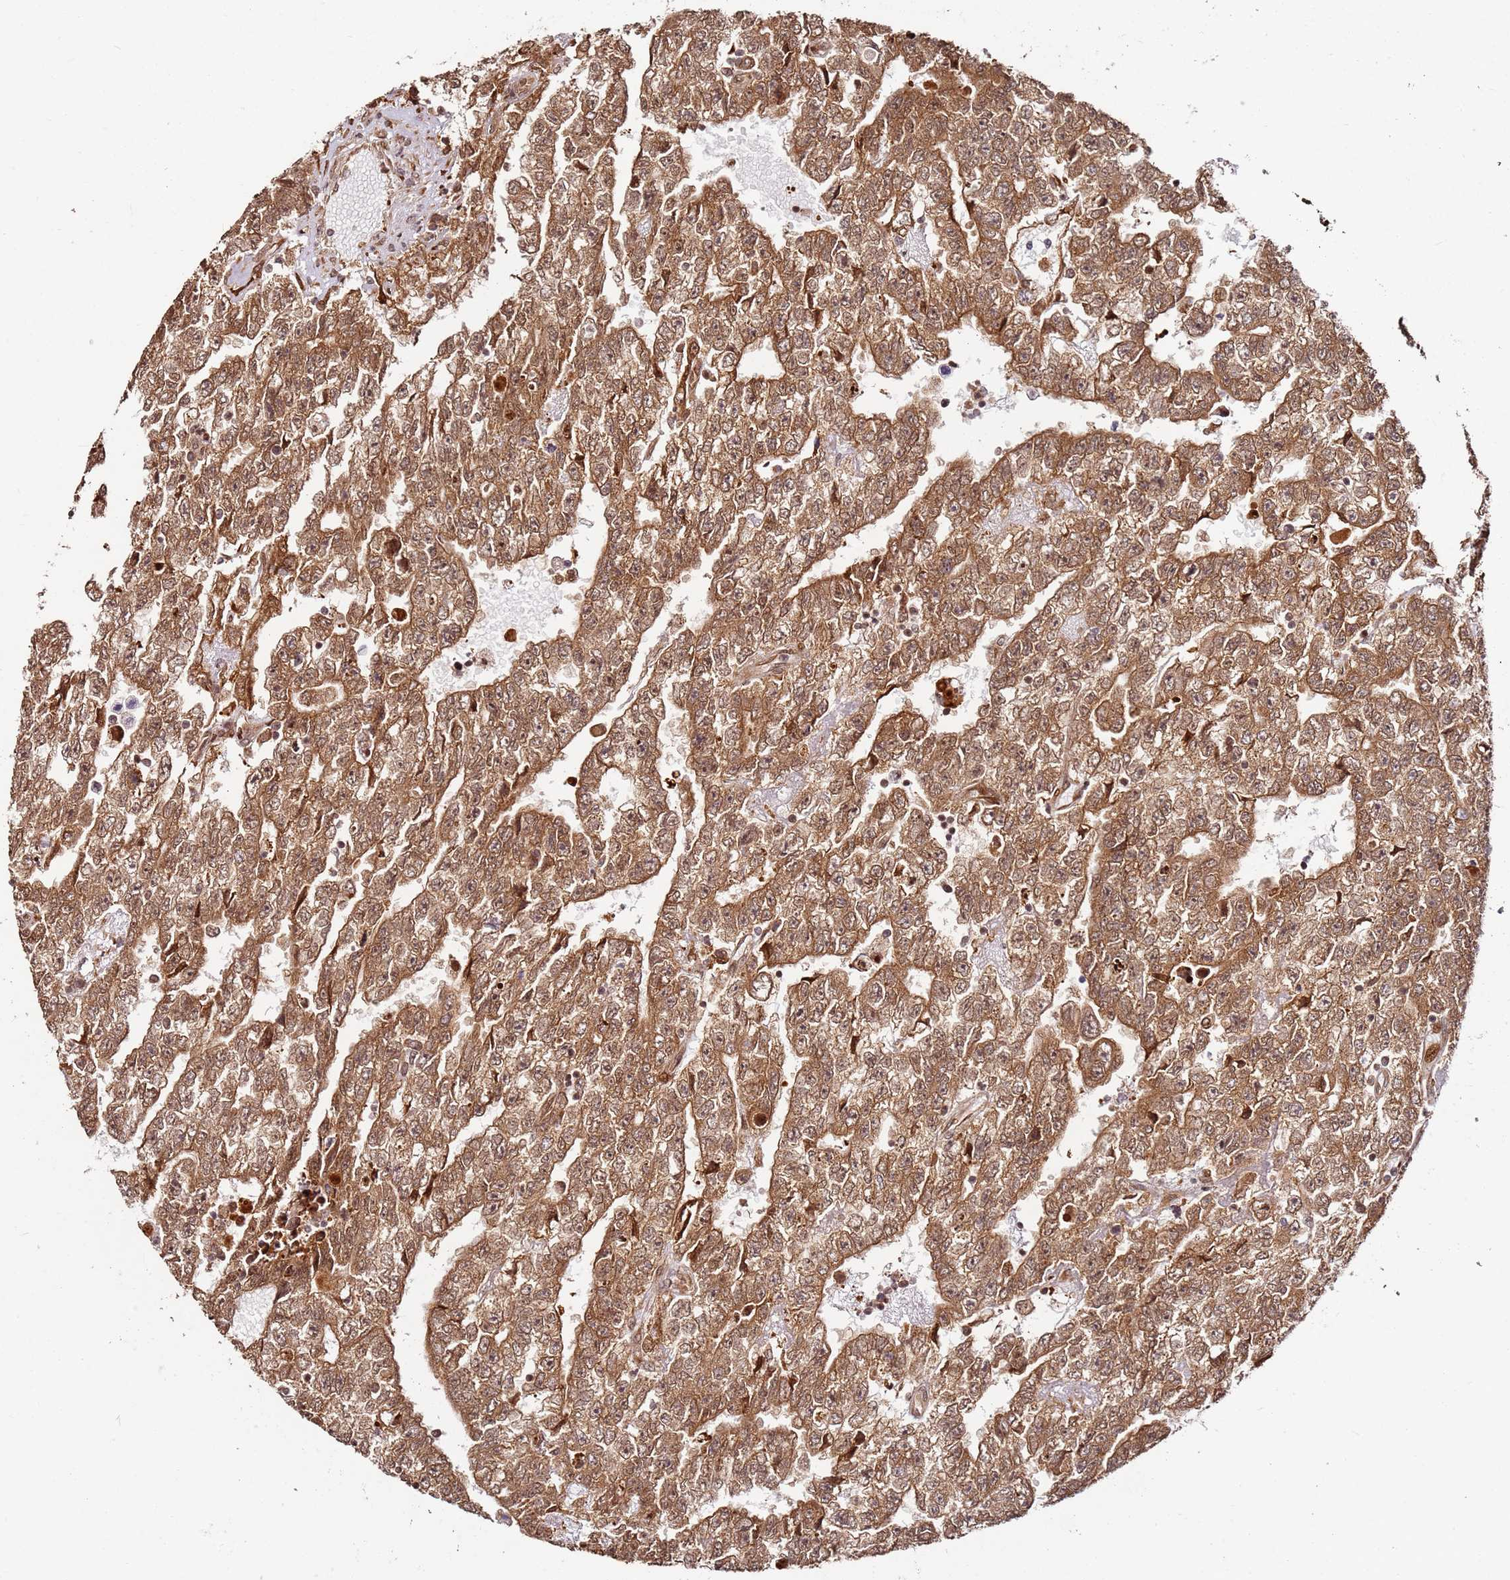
{"staining": {"intensity": "strong", "quantity": ">75%", "location": "cytoplasmic/membranous"}, "tissue": "testis cancer", "cell_type": "Tumor cells", "image_type": "cancer", "snomed": [{"axis": "morphology", "description": "Carcinoma, Embryonal, NOS"}, {"axis": "topography", "description": "Testis"}], "caption": "Brown immunohistochemical staining in human embryonal carcinoma (testis) exhibits strong cytoplasmic/membranous expression in approximately >75% of tumor cells. (brown staining indicates protein expression, while blue staining denotes nuclei).", "gene": "RPS3A", "patient": {"sex": "male", "age": 25}}